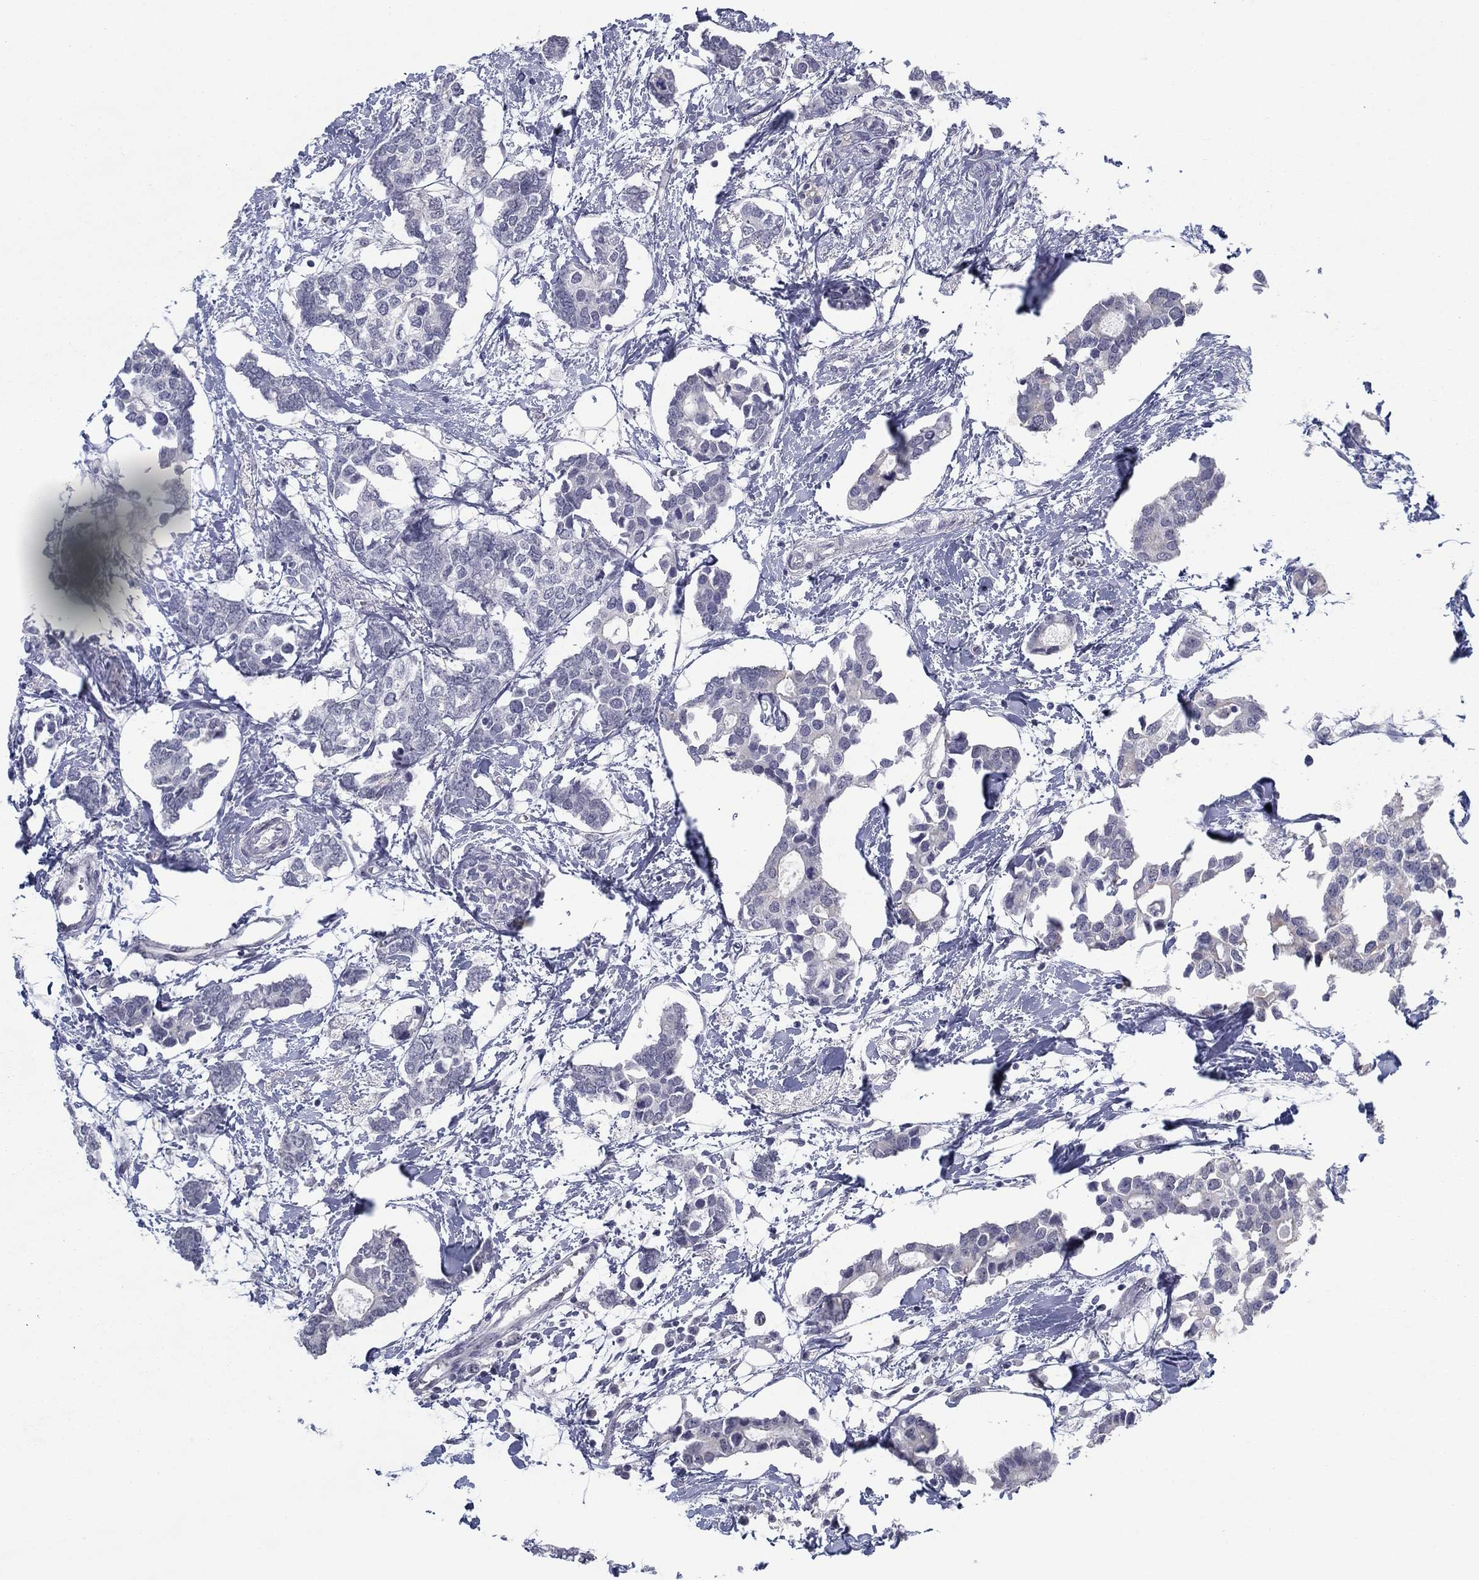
{"staining": {"intensity": "negative", "quantity": "none", "location": "none"}, "tissue": "breast cancer", "cell_type": "Tumor cells", "image_type": "cancer", "snomed": [{"axis": "morphology", "description": "Duct carcinoma"}, {"axis": "topography", "description": "Breast"}], "caption": "Immunohistochemistry (IHC) micrograph of infiltrating ductal carcinoma (breast) stained for a protein (brown), which displays no positivity in tumor cells. Brightfield microscopy of IHC stained with DAB (brown) and hematoxylin (blue), captured at high magnification.", "gene": "SLC22A2", "patient": {"sex": "female", "age": 83}}